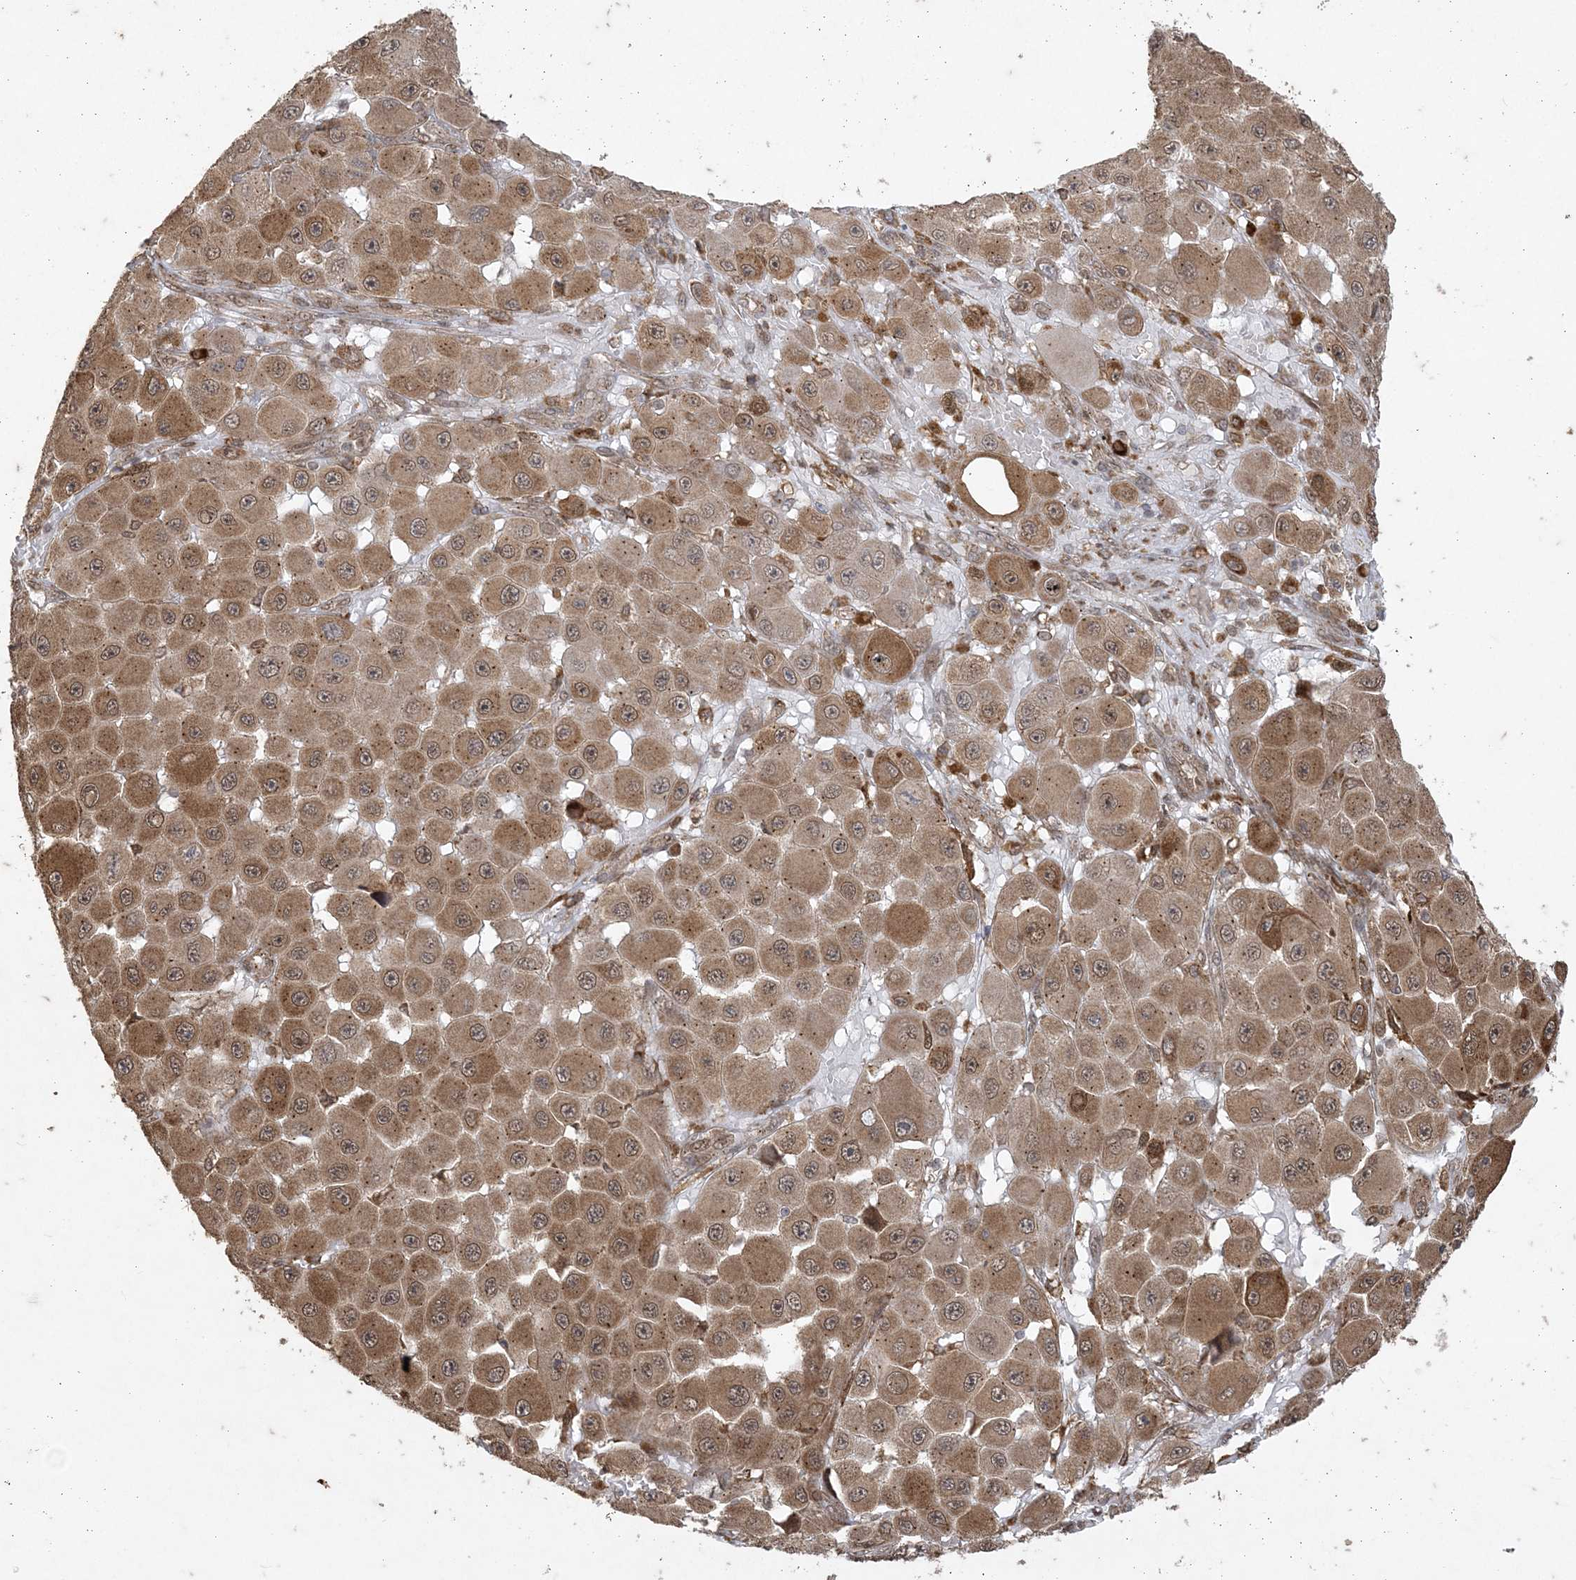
{"staining": {"intensity": "moderate", "quantity": ">75%", "location": "cytoplasmic/membranous"}, "tissue": "melanoma", "cell_type": "Tumor cells", "image_type": "cancer", "snomed": [{"axis": "morphology", "description": "Malignant melanoma, NOS"}, {"axis": "topography", "description": "Skin"}], "caption": "About >75% of tumor cells in human melanoma demonstrate moderate cytoplasmic/membranous protein staining as visualized by brown immunohistochemical staining.", "gene": "RRAS", "patient": {"sex": "female", "age": 81}}